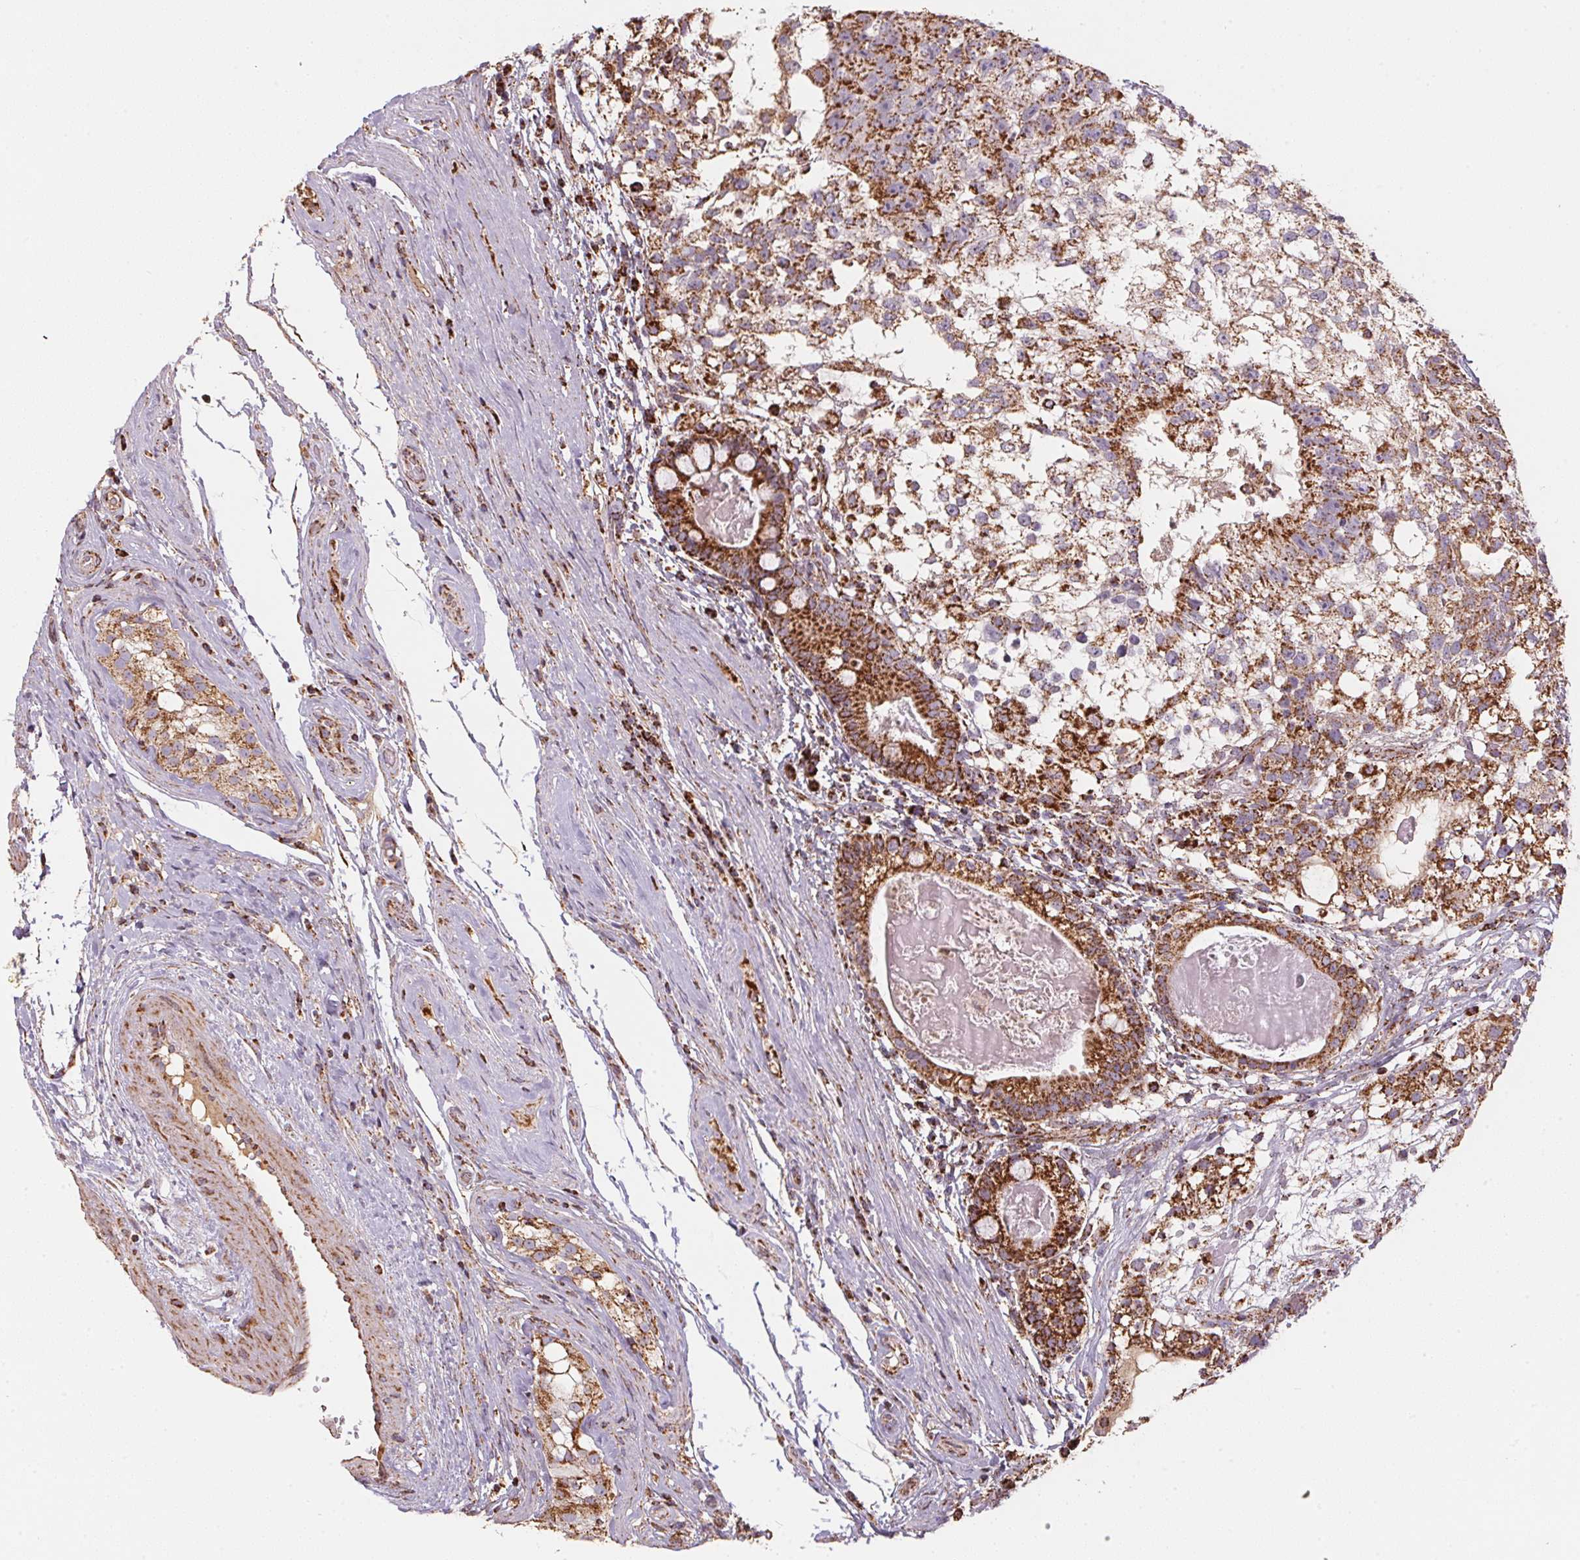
{"staining": {"intensity": "strong", "quantity": ">75%", "location": "cytoplasmic/membranous"}, "tissue": "testis cancer", "cell_type": "Tumor cells", "image_type": "cancer", "snomed": [{"axis": "morphology", "description": "Seminoma, NOS"}, {"axis": "morphology", "description": "Carcinoma, Embryonal, NOS"}, {"axis": "topography", "description": "Testis"}], "caption": "Protein staining displays strong cytoplasmic/membranous positivity in about >75% of tumor cells in seminoma (testis).", "gene": "NDUFS2", "patient": {"sex": "male", "age": 41}}